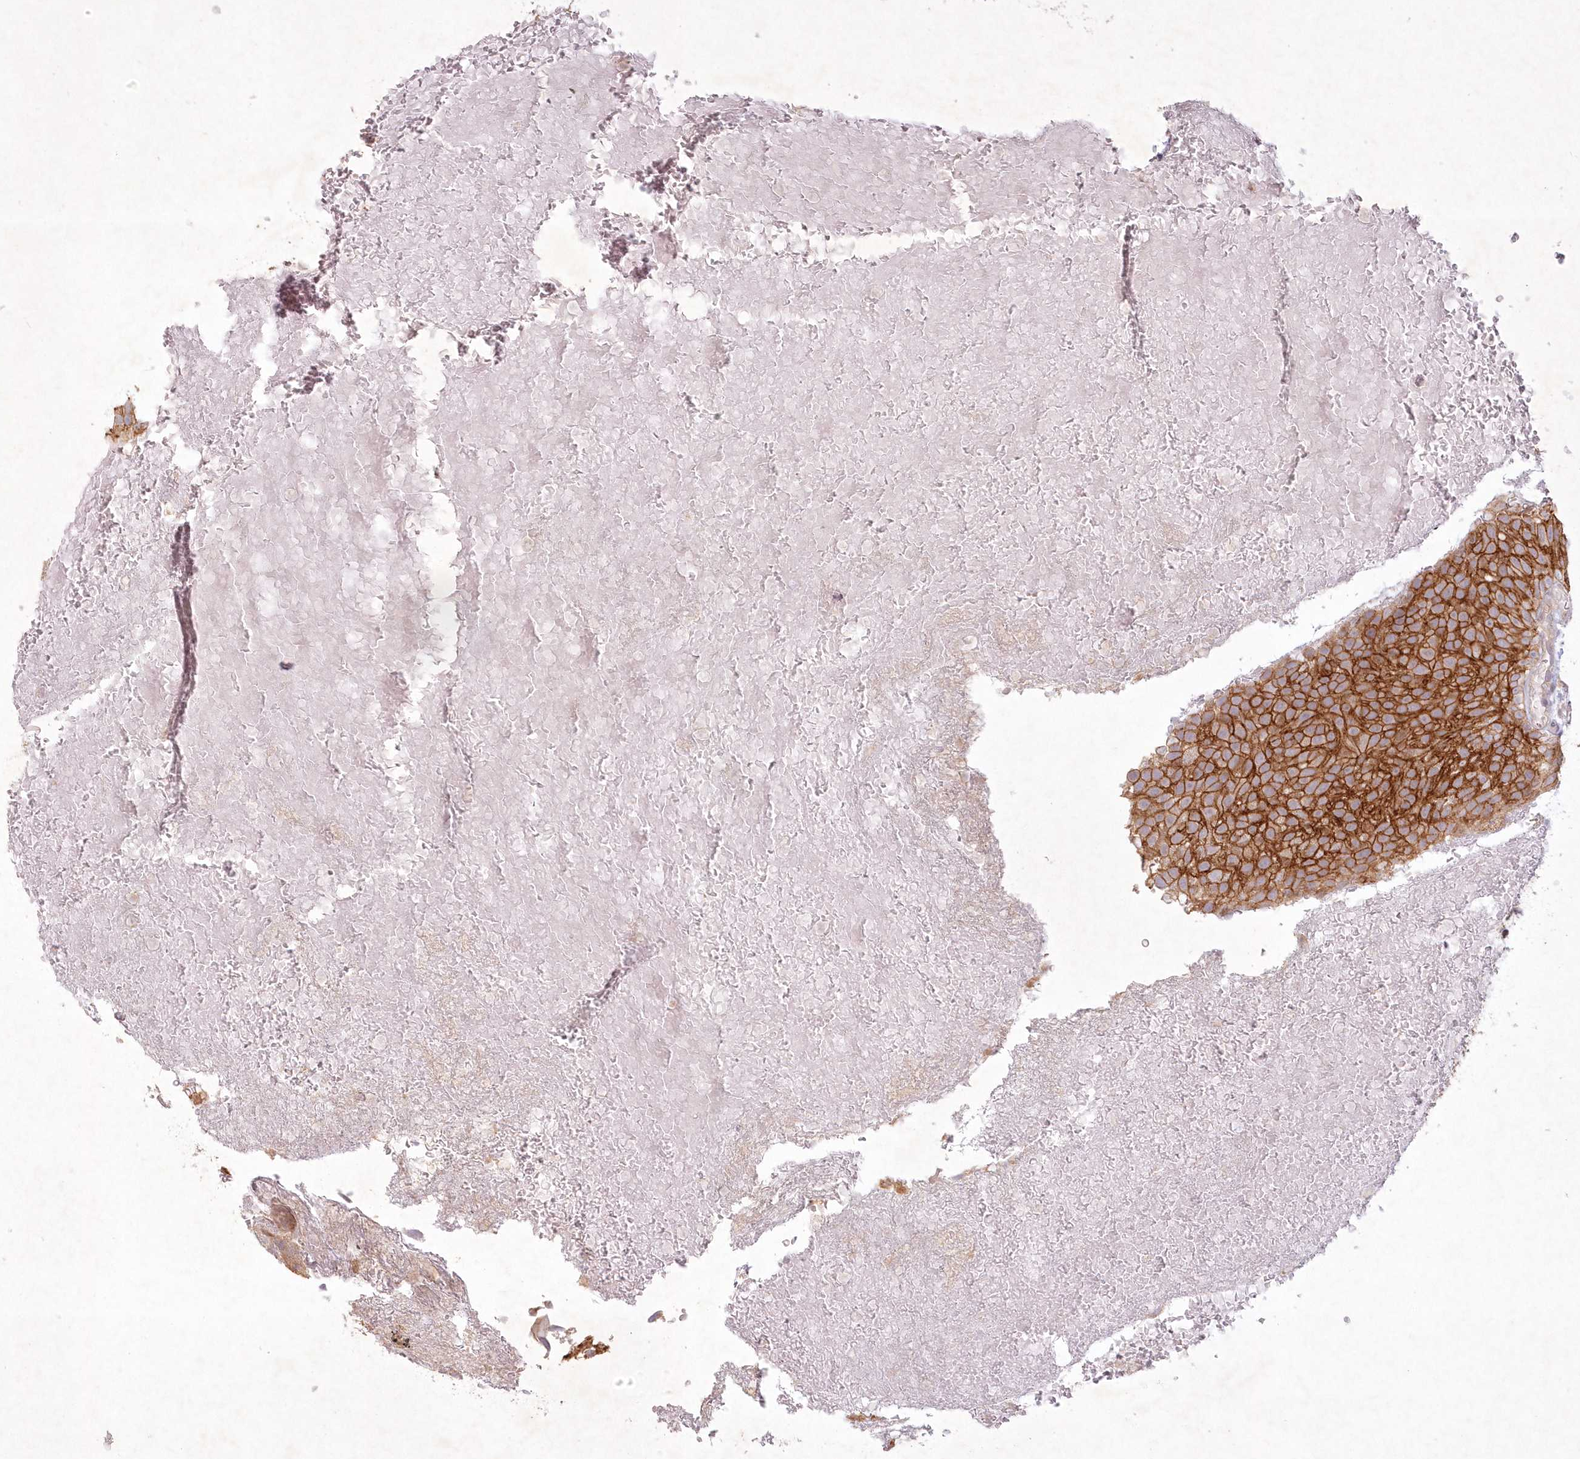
{"staining": {"intensity": "strong", "quantity": ">75%", "location": "cytoplasmic/membranous"}, "tissue": "urothelial cancer", "cell_type": "Tumor cells", "image_type": "cancer", "snomed": [{"axis": "morphology", "description": "Urothelial carcinoma, Low grade"}, {"axis": "topography", "description": "Urinary bladder"}], "caption": "IHC (DAB) staining of human urothelial carcinoma (low-grade) exhibits strong cytoplasmic/membranous protein expression in about >75% of tumor cells.", "gene": "TOGARAM2", "patient": {"sex": "male", "age": 78}}